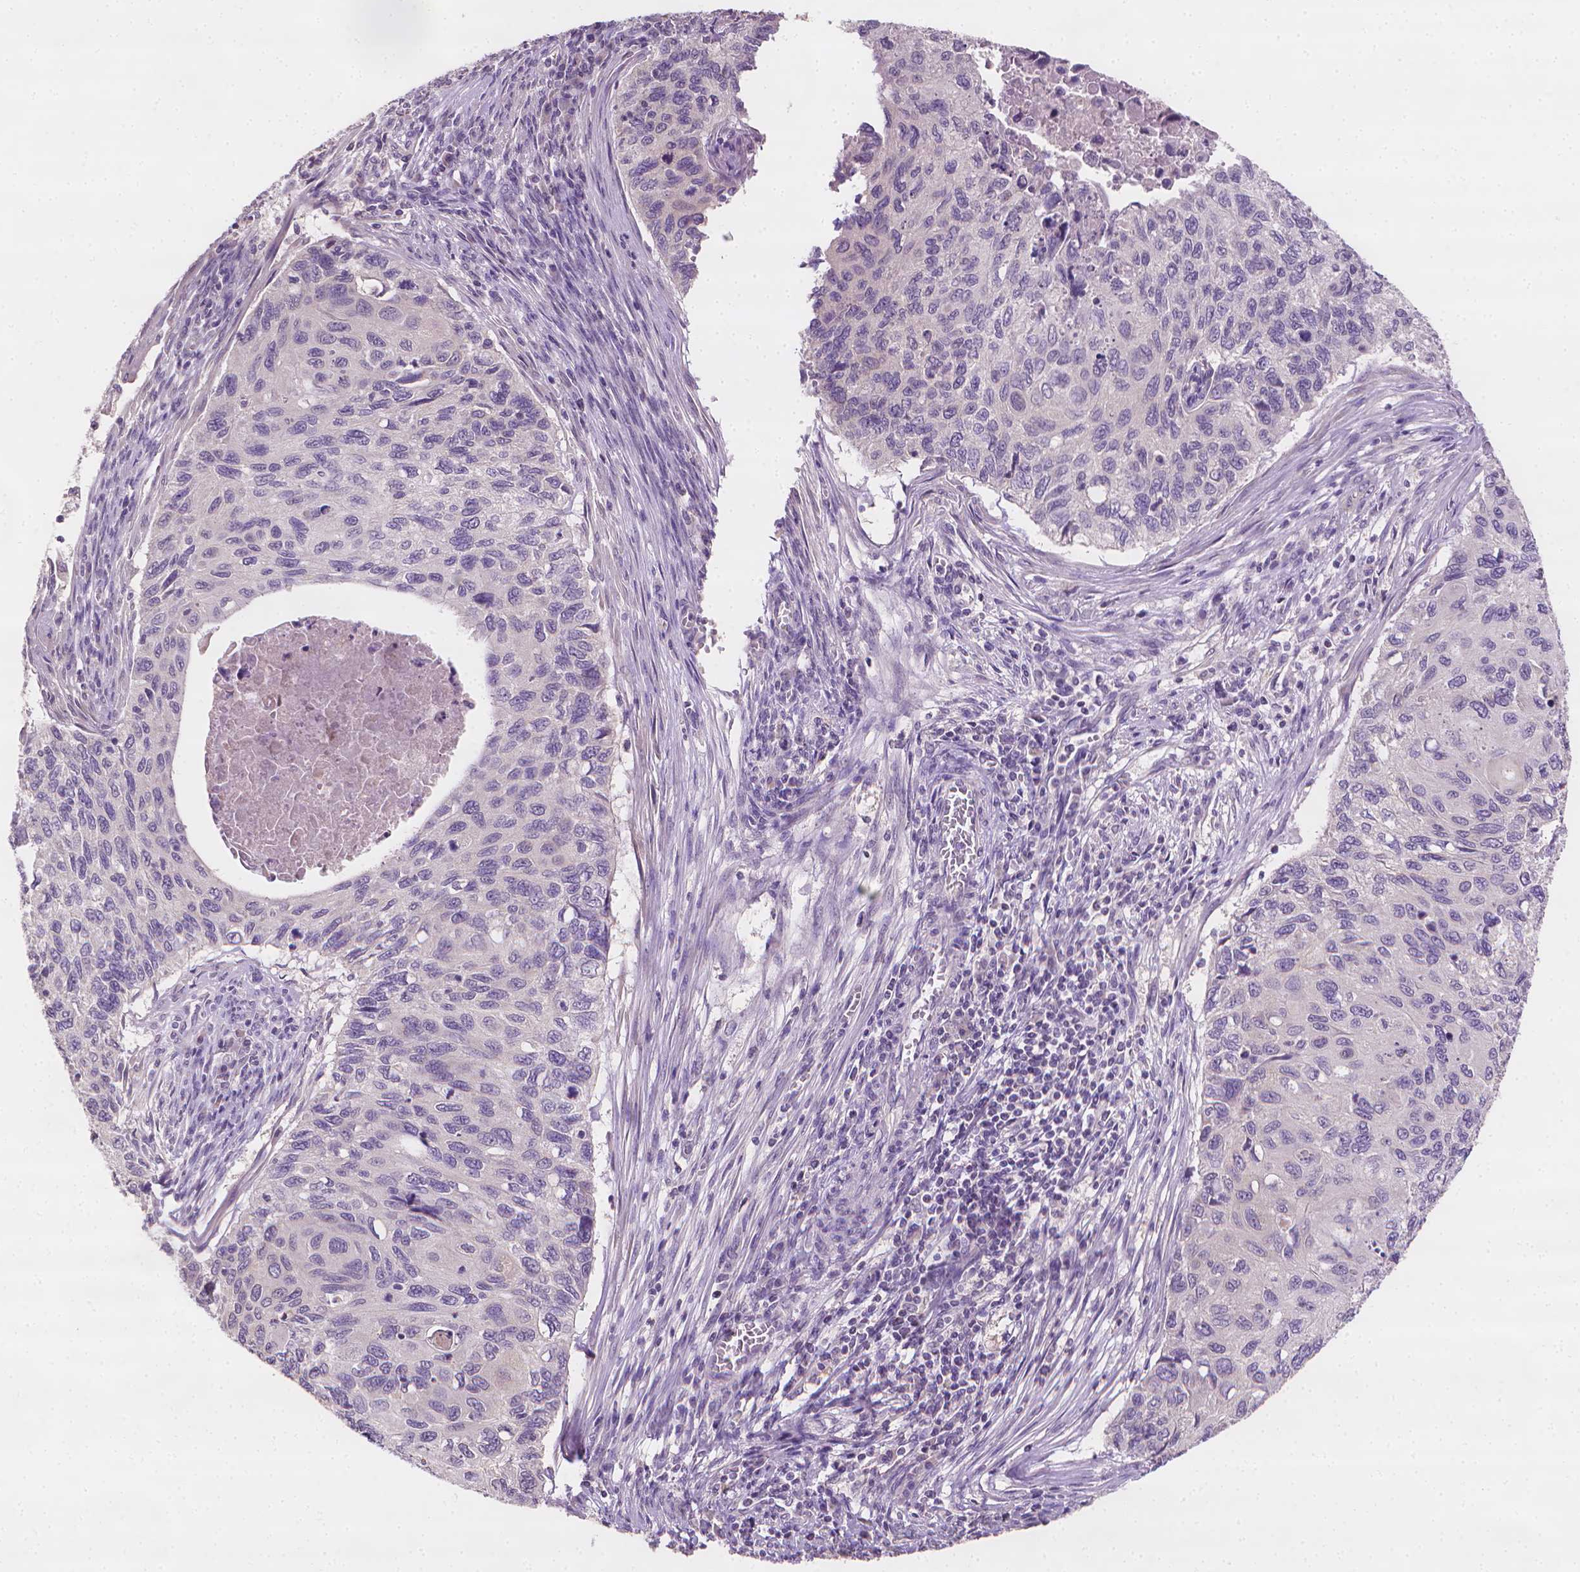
{"staining": {"intensity": "negative", "quantity": "none", "location": "none"}, "tissue": "cervical cancer", "cell_type": "Tumor cells", "image_type": "cancer", "snomed": [{"axis": "morphology", "description": "Squamous cell carcinoma, NOS"}, {"axis": "topography", "description": "Cervix"}], "caption": "Immunohistochemistry (IHC) photomicrograph of neoplastic tissue: squamous cell carcinoma (cervical) stained with DAB (3,3'-diaminobenzidine) displays no significant protein expression in tumor cells.", "gene": "FASN", "patient": {"sex": "female", "age": 70}}